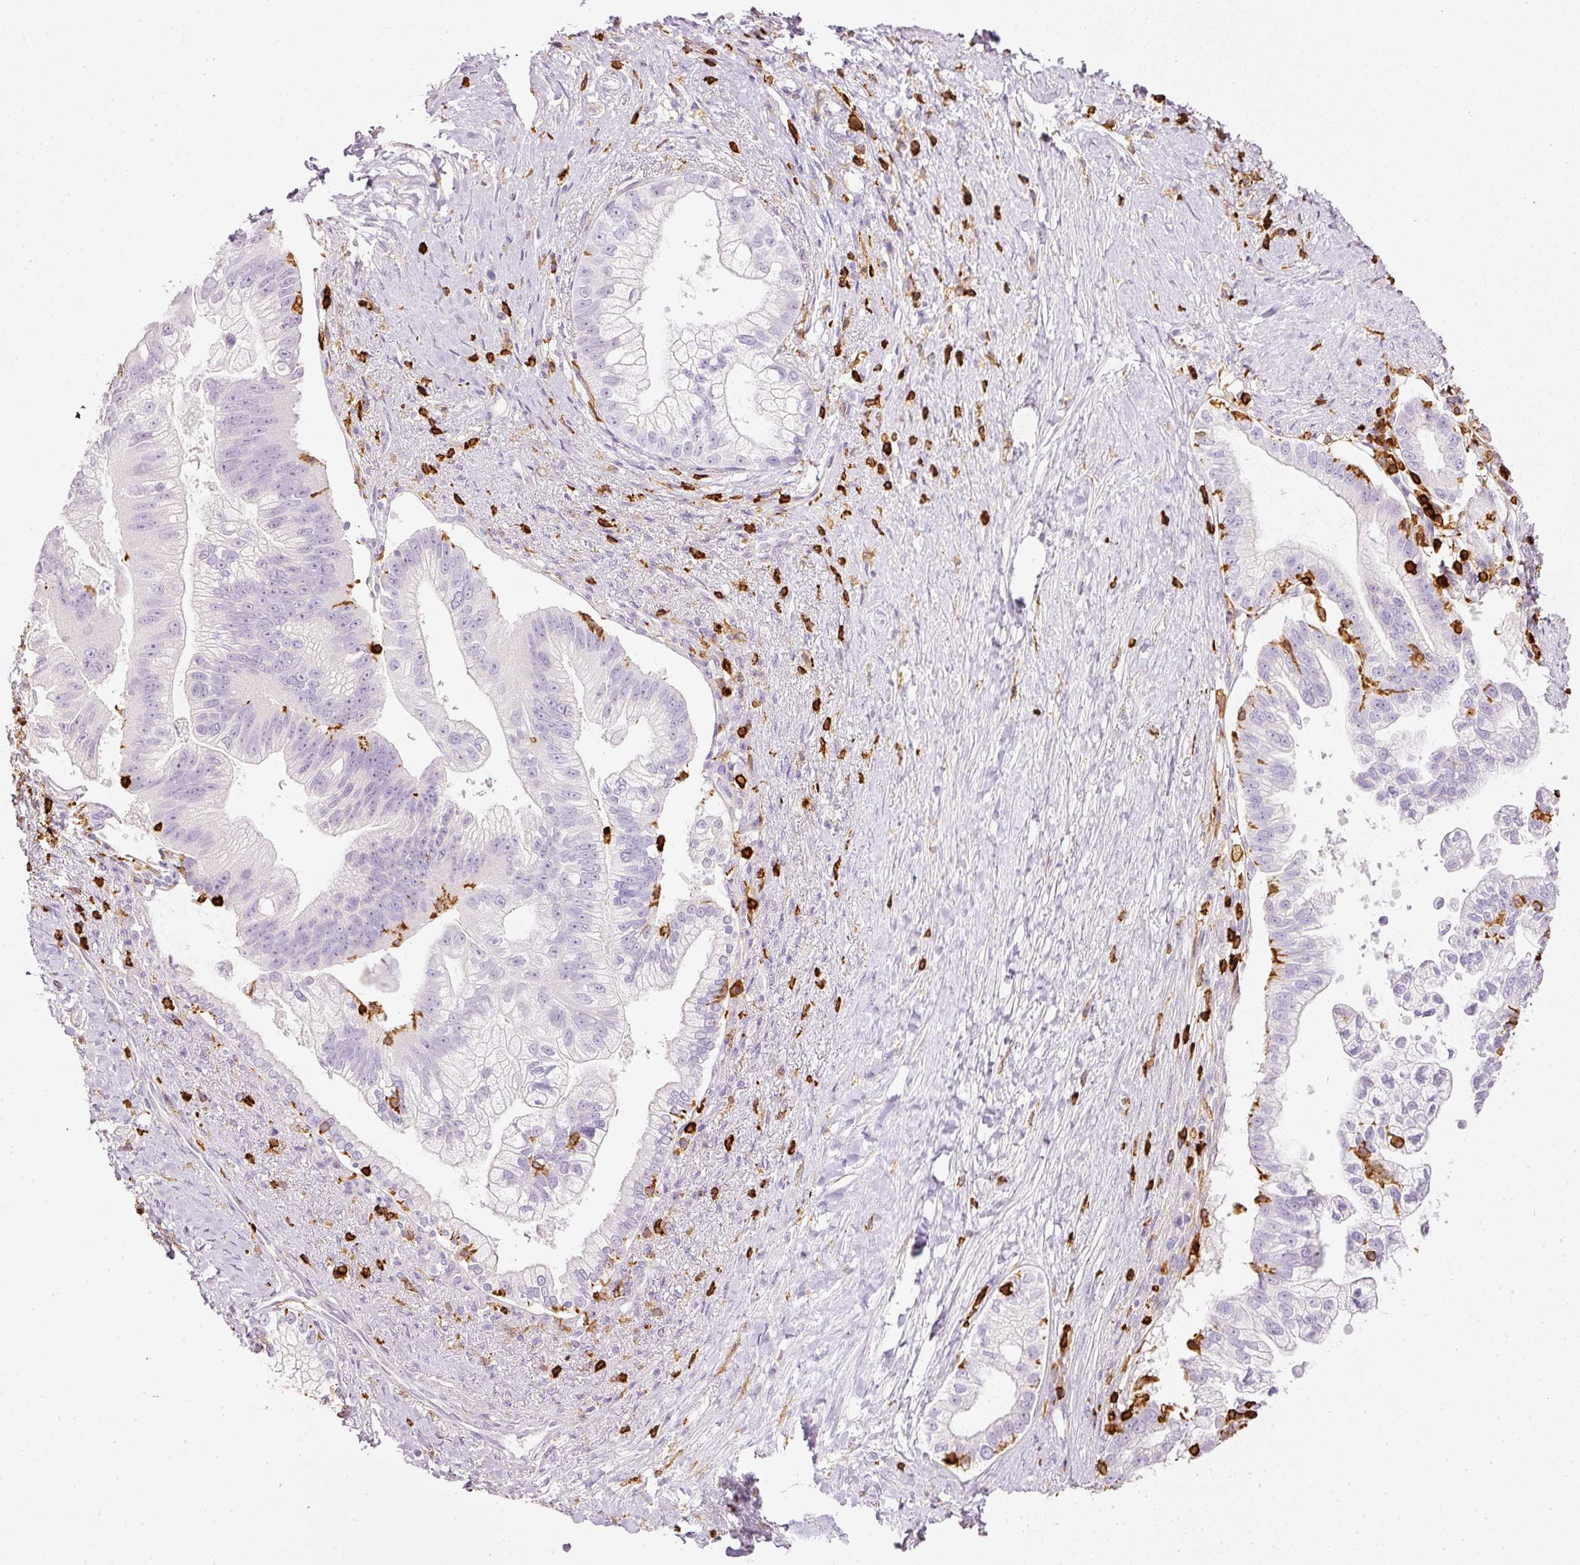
{"staining": {"intensity": "negative", "quantity": "none", "location": "none"}, "tissue": "pancreatic cancer", "cell_type": "Tumor cells", "image_type": "cancer", "snomed": [{"axis": "morphology", "description": "Adenocarcinoma, NOS"}, {"axis": "topography", "description": "Pancreas"}], "caption": "Pancreatic adenocarcinoma stained for a protein using immunohistochemistry (IHC) reveals no positivity tumor cells.", "gene": "EVL", "patient": {"sex": "male", "age": 70}}